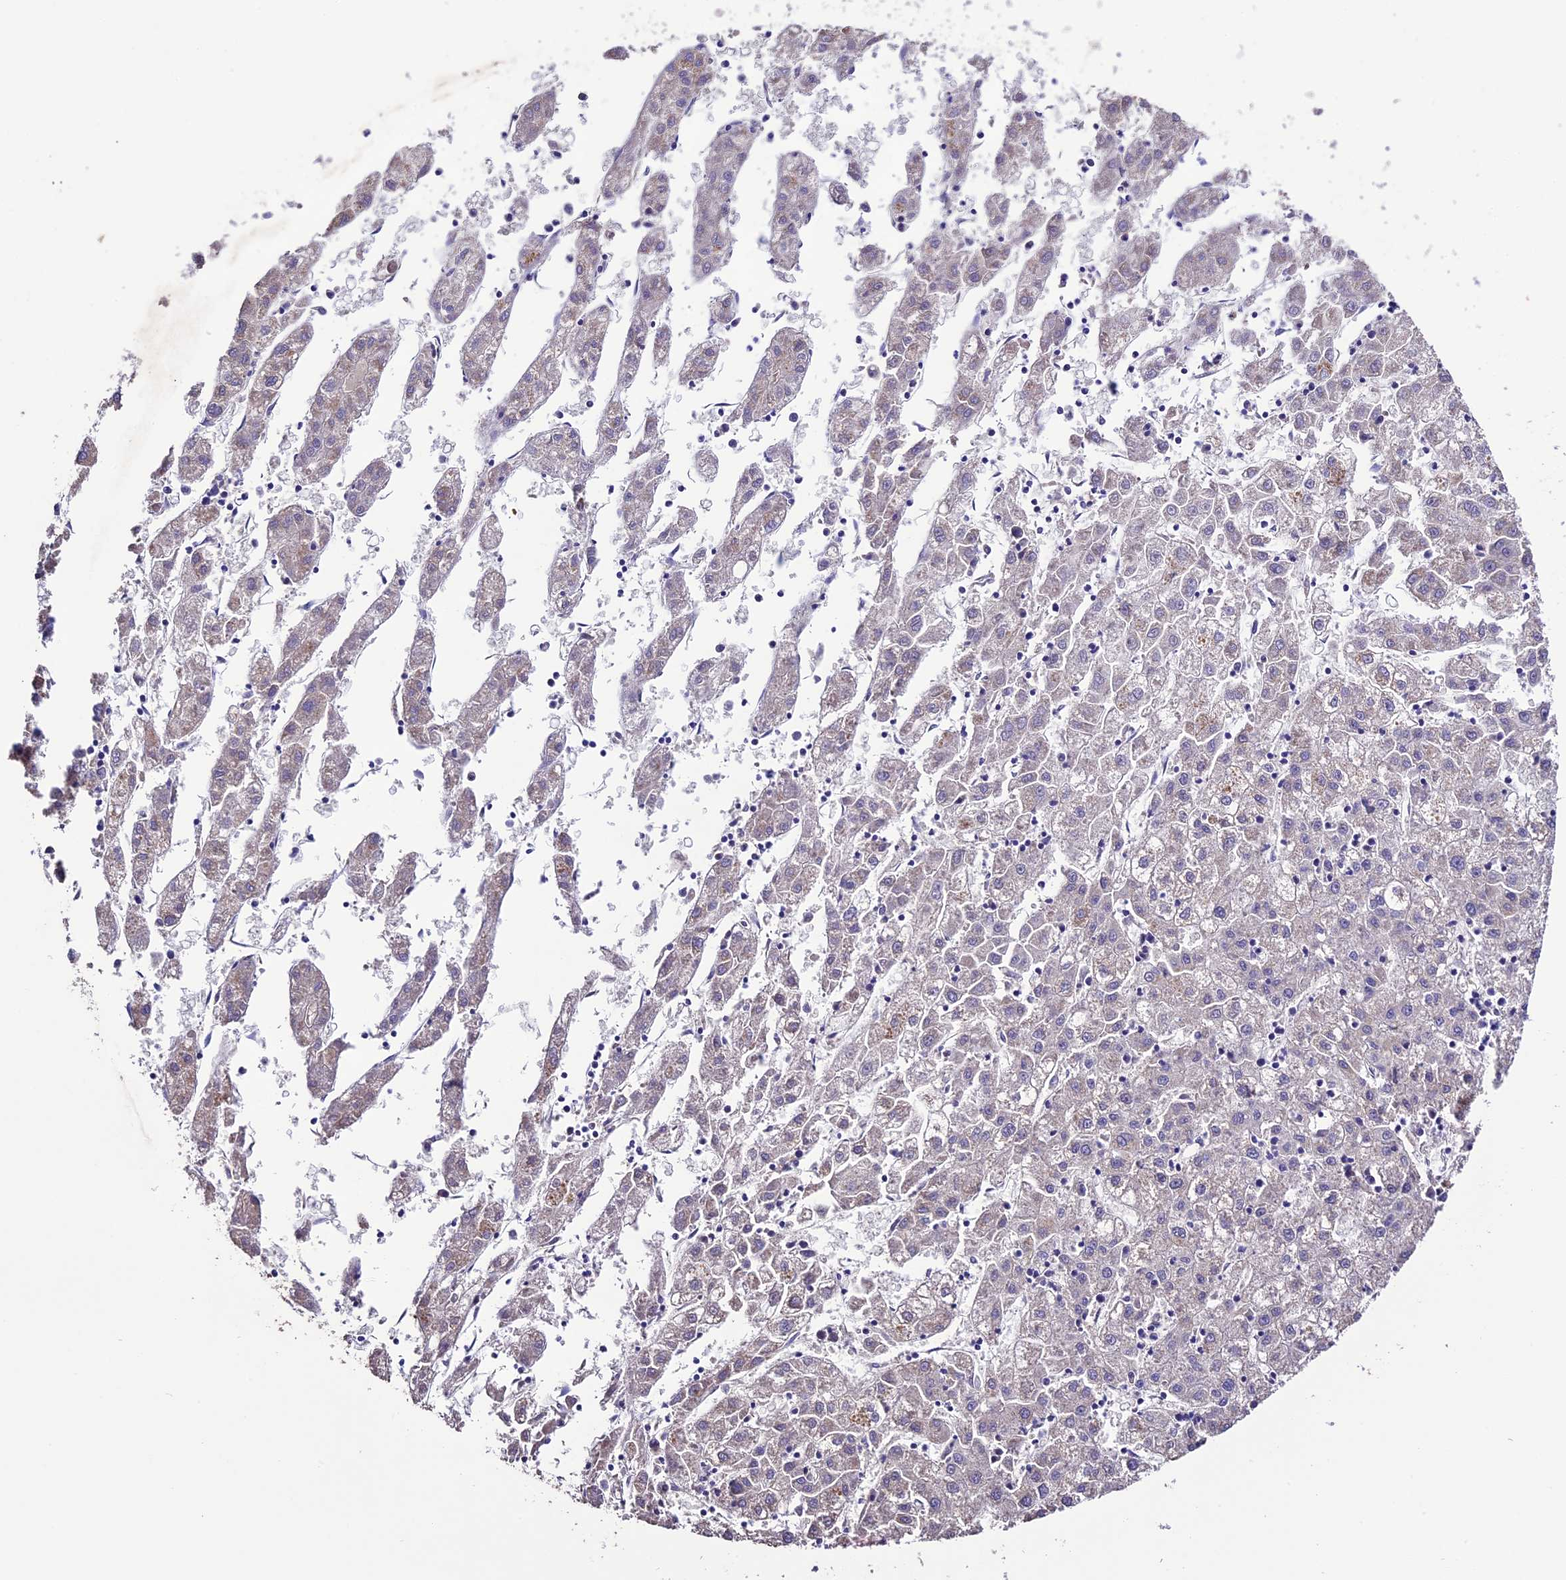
{"staining": {"intensity": "negative", "quantity": "none", "location": "none"}, "tissue": "liver cancer", "cell_type": "Tumor cells", "image_type": "cancer", "snomed": [{"axis": "morphology", "description": "Carcinoma, Hepatocellular, NOS"}, {"axis": "topography", "description": "Liver"}], "caption": "IHC of human liver cancer exhibits no staining in tumor cells.", "gene": "DIS3L", "patient": {"sex": "male", "age": 72}}